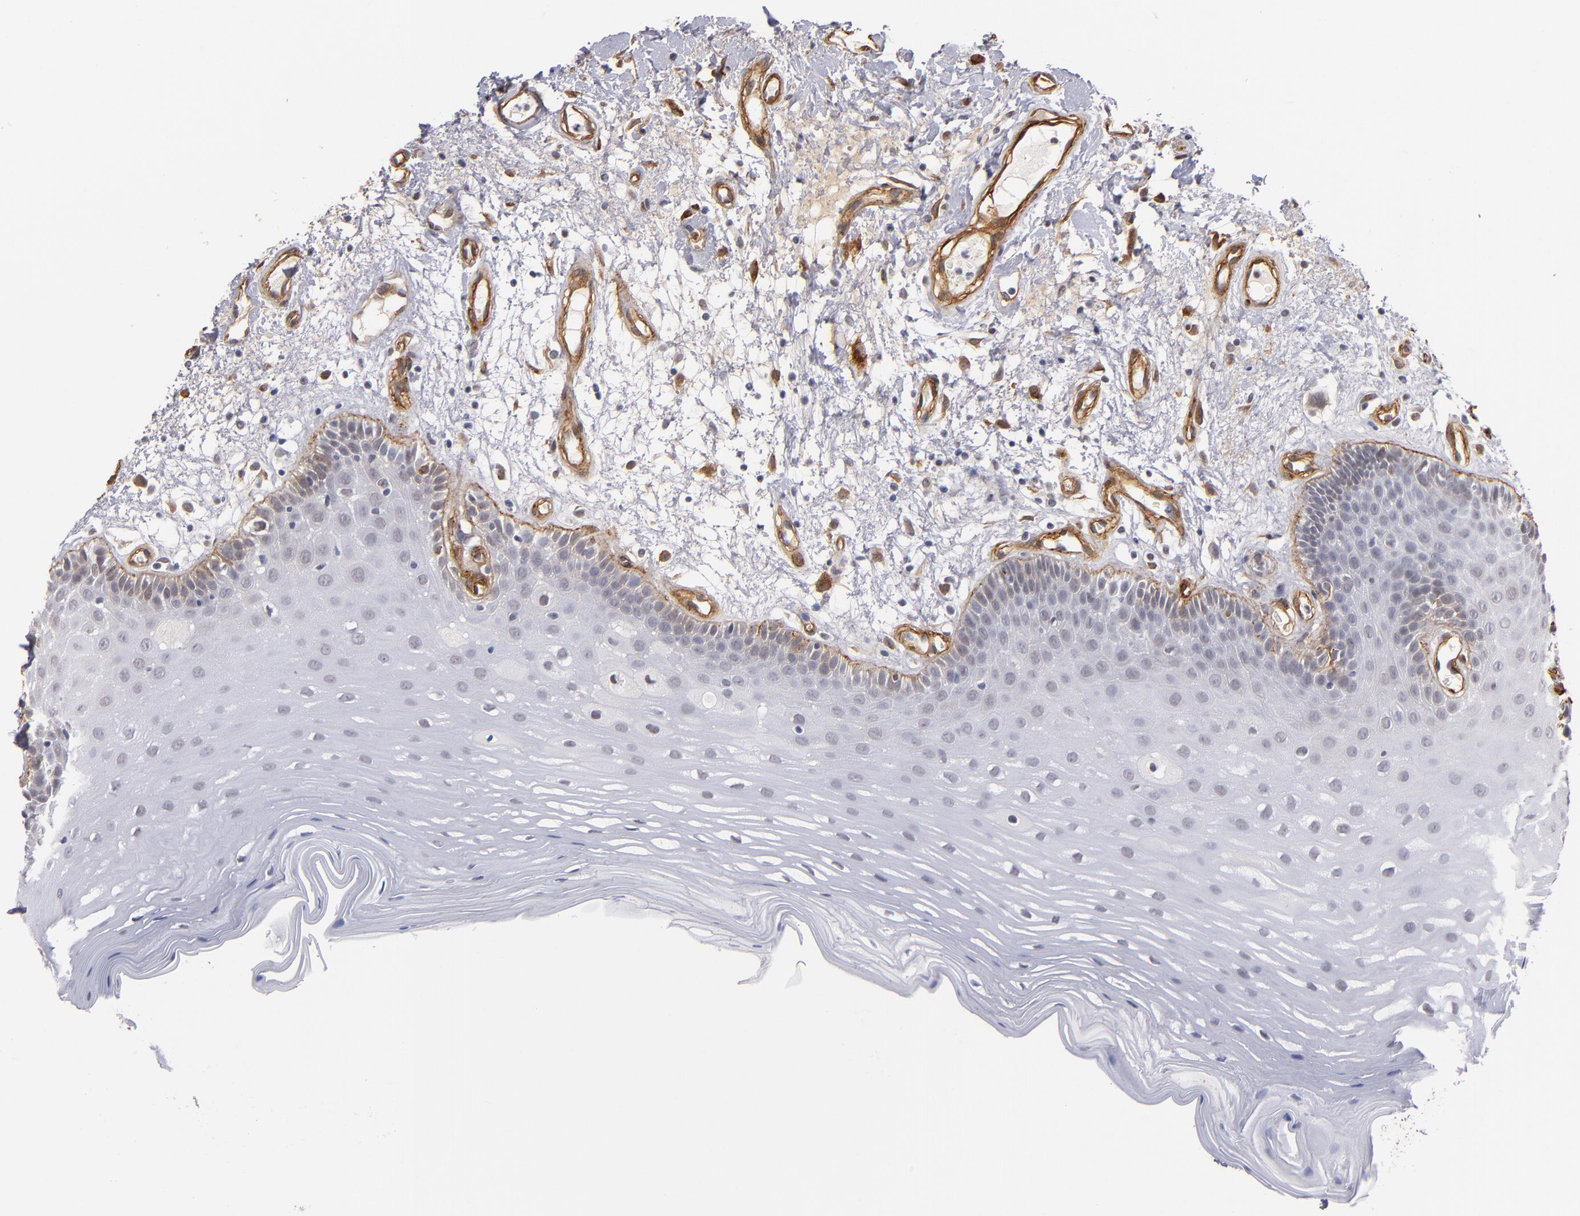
{"staining": {"intensity": "moderate", "quantity": "<25%", "location": "cytoplasmic/membranous"}, "tissue": "oral mucosa", "cell_type": "Squamous epithelial cells", "image_type": "normal", "snomed": [{"axis": "morphology", "description": "Normal tissue, NOS"}, {"axis": "morphology", "description": "Squamous cell carcinoma, NOS"}, {"axis": "topography", "description": "Skeletal muscle"}, {"axis": "topography", "description": "Oral tissue"}, {"axis": "topography", "description": "Head-Neck"}], "caption": "High-power microscopy captured an IHC photomicrograph of unremarkable oral mucosa, revealing moderate cytoplasmic/membranous staining in about <25% of squamous epithelial cells. The protein is shown in brown color, while the nuclei are stained blue.", "gene": "LAMC1", "patient": {"sex": "male", "age": 71}}